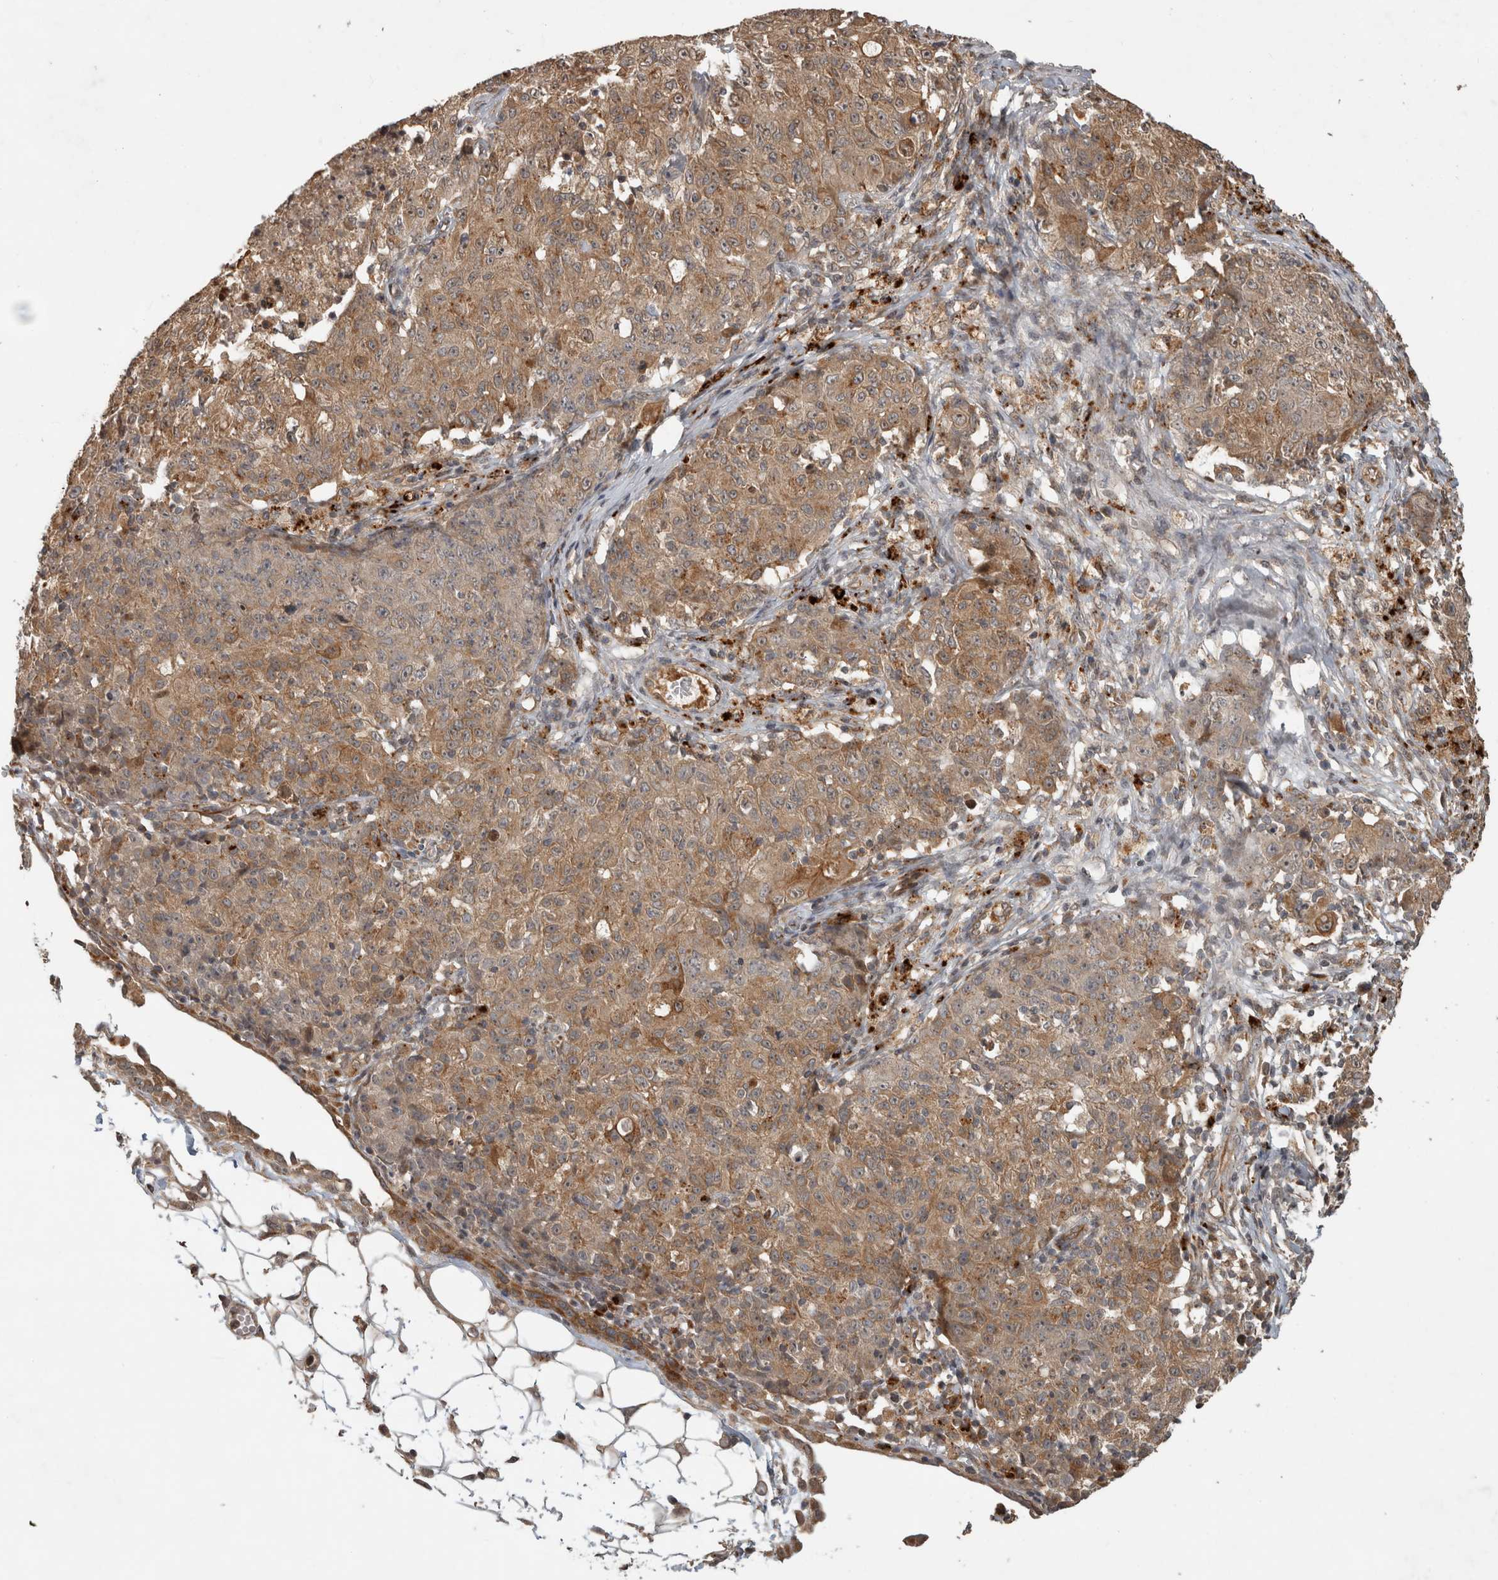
{"staining": {"intensity": "moderate", "quantity": ">75%", "location": "cytoplasmic/membranous"}, "tissue": "ovarian cancer", "cell_type": "Tumor cells", "image_type": "cancer", "snomed": [{"axis": "morphology", "description": "Carcinoma, endometroid"}, {"axis": "topography", "description": "Ovary"}], "caption": "A medium amount of moderate cytoplasmic/membranous expression is seen in about >75% of tumor cells in ovarian cancer (endometroid carcinoma) tissue. The staining was performed using DAB (3,3'-diaminobenzidine), with brown indicating positive protein expression. Nuclei are stained blue with hematoxylin.", "gene": "PITPNC1", "patient": {"sex": "female", "age": 42}}